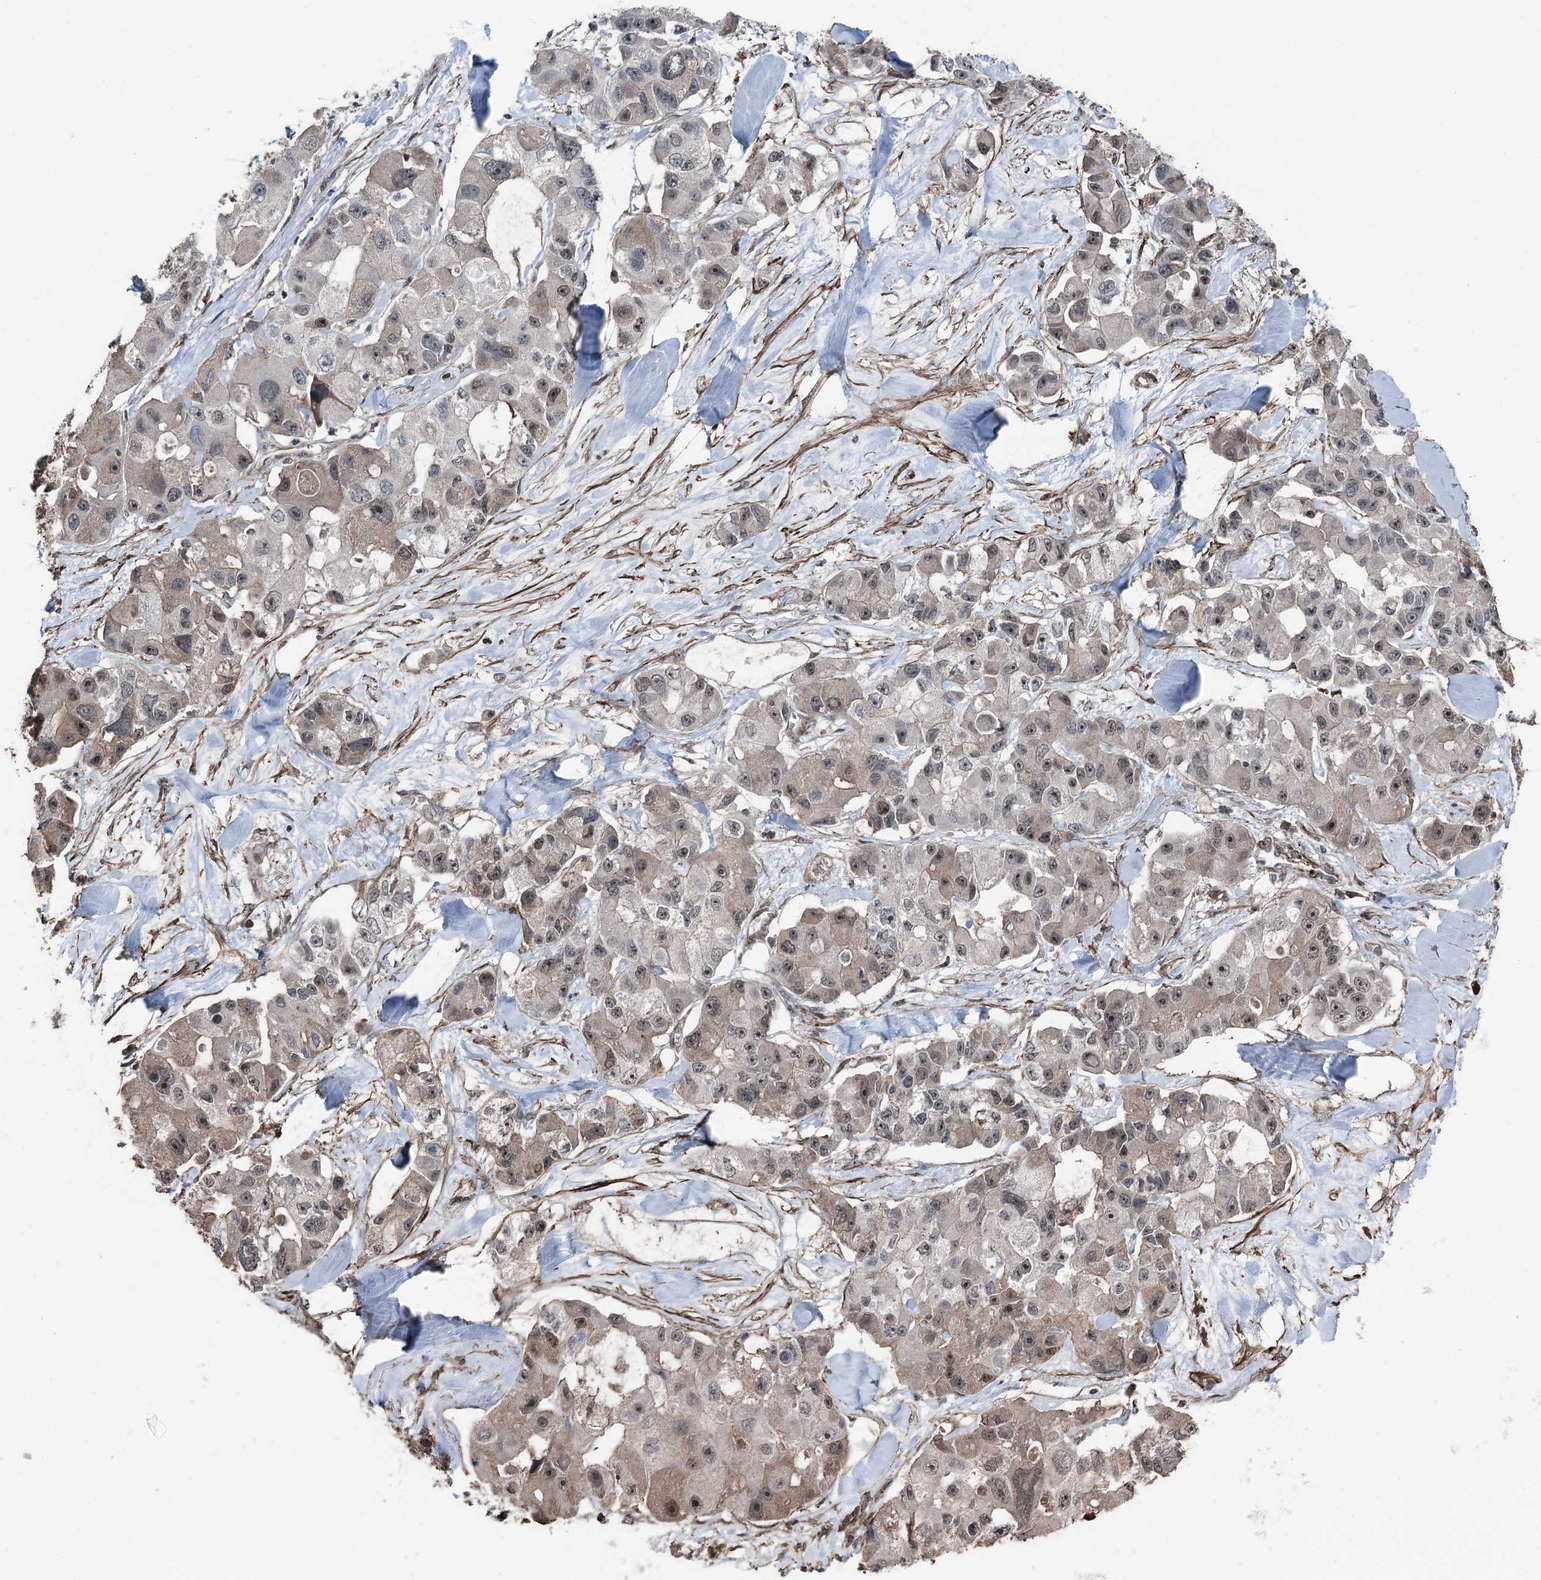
{"staining": {"intensity": "moderate", "quantity": "<25%", "location": "nuclear"}, "tissue": "lung cancer", "cell_type": "Tumor cells", "image_type": "cancer", "snomed": [{"axis": "morphology", "description": "Adenocarcinoma, NOS"}, {"axis": "topography", "description": "Lung"}], "caption": "Adenocarcinoma (lung) stained for a protein (brown) displays moderate nuclear positive staining in about <25% of tumor cells.", "gene": "CCDC82", "patient": {"sex": "female", "age": 54}}